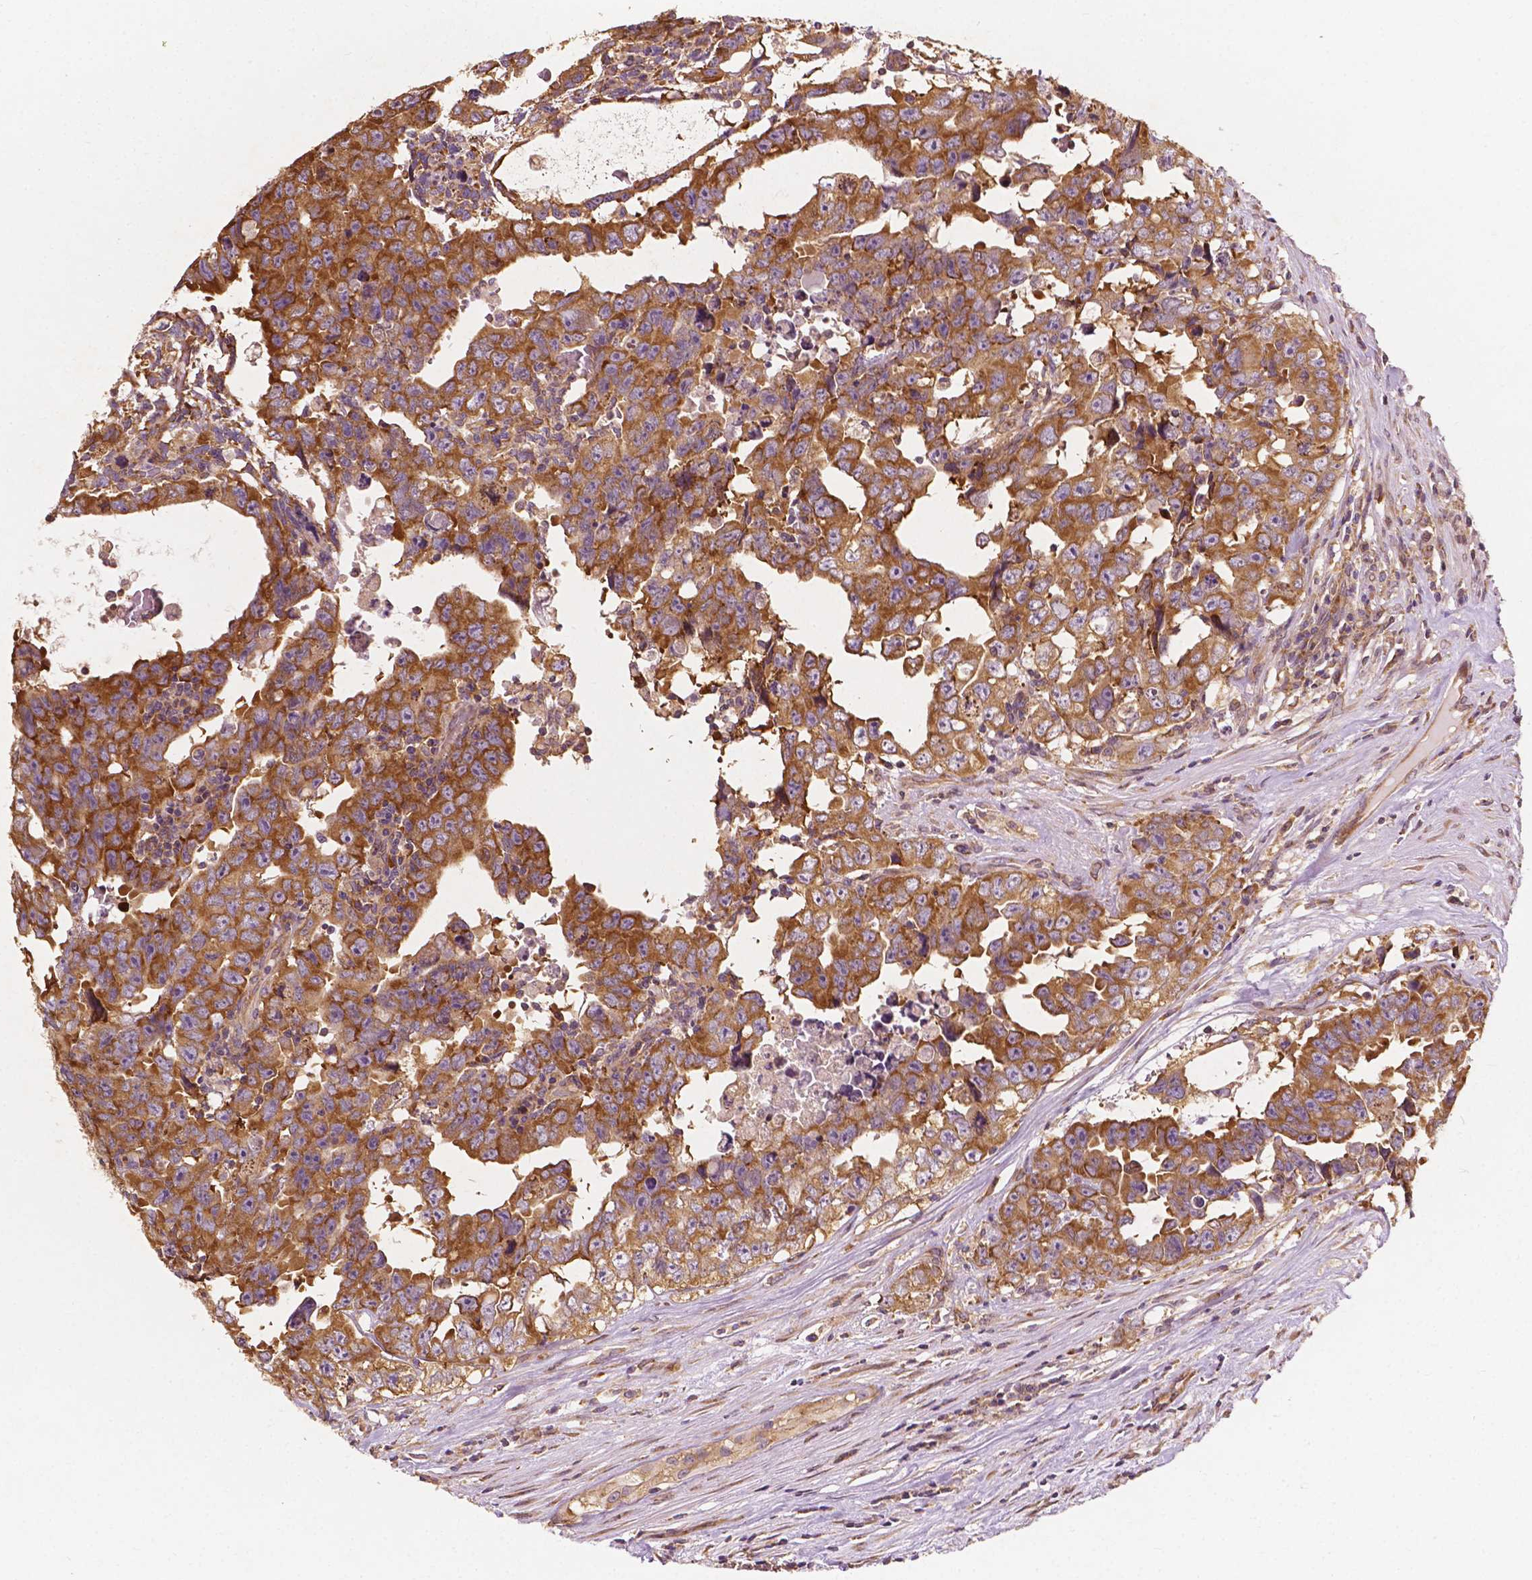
{"staining": {"intensity": "moderate", "quantity": ">75%", "location": "cytoplasmic/membranous"}, "tissue": "testis cancer", "cell_type": "Tumor cells", "image_type": "cancer", "snomed": [{"axis": "morphology", "description": "Carcinoma, Embryonal, NOS"}, {"axis": "topography", "description": "Testis"}], "caption": "Immunohistochemical staining of testis cancer (embryonal carcinoma) demonstrates medium levels of moderate cytoplasmic/membranous protein positivity in about >75% of tumor cells.", "gene": "G3BP1", "patient": {"sex": "male", "age": 24}}